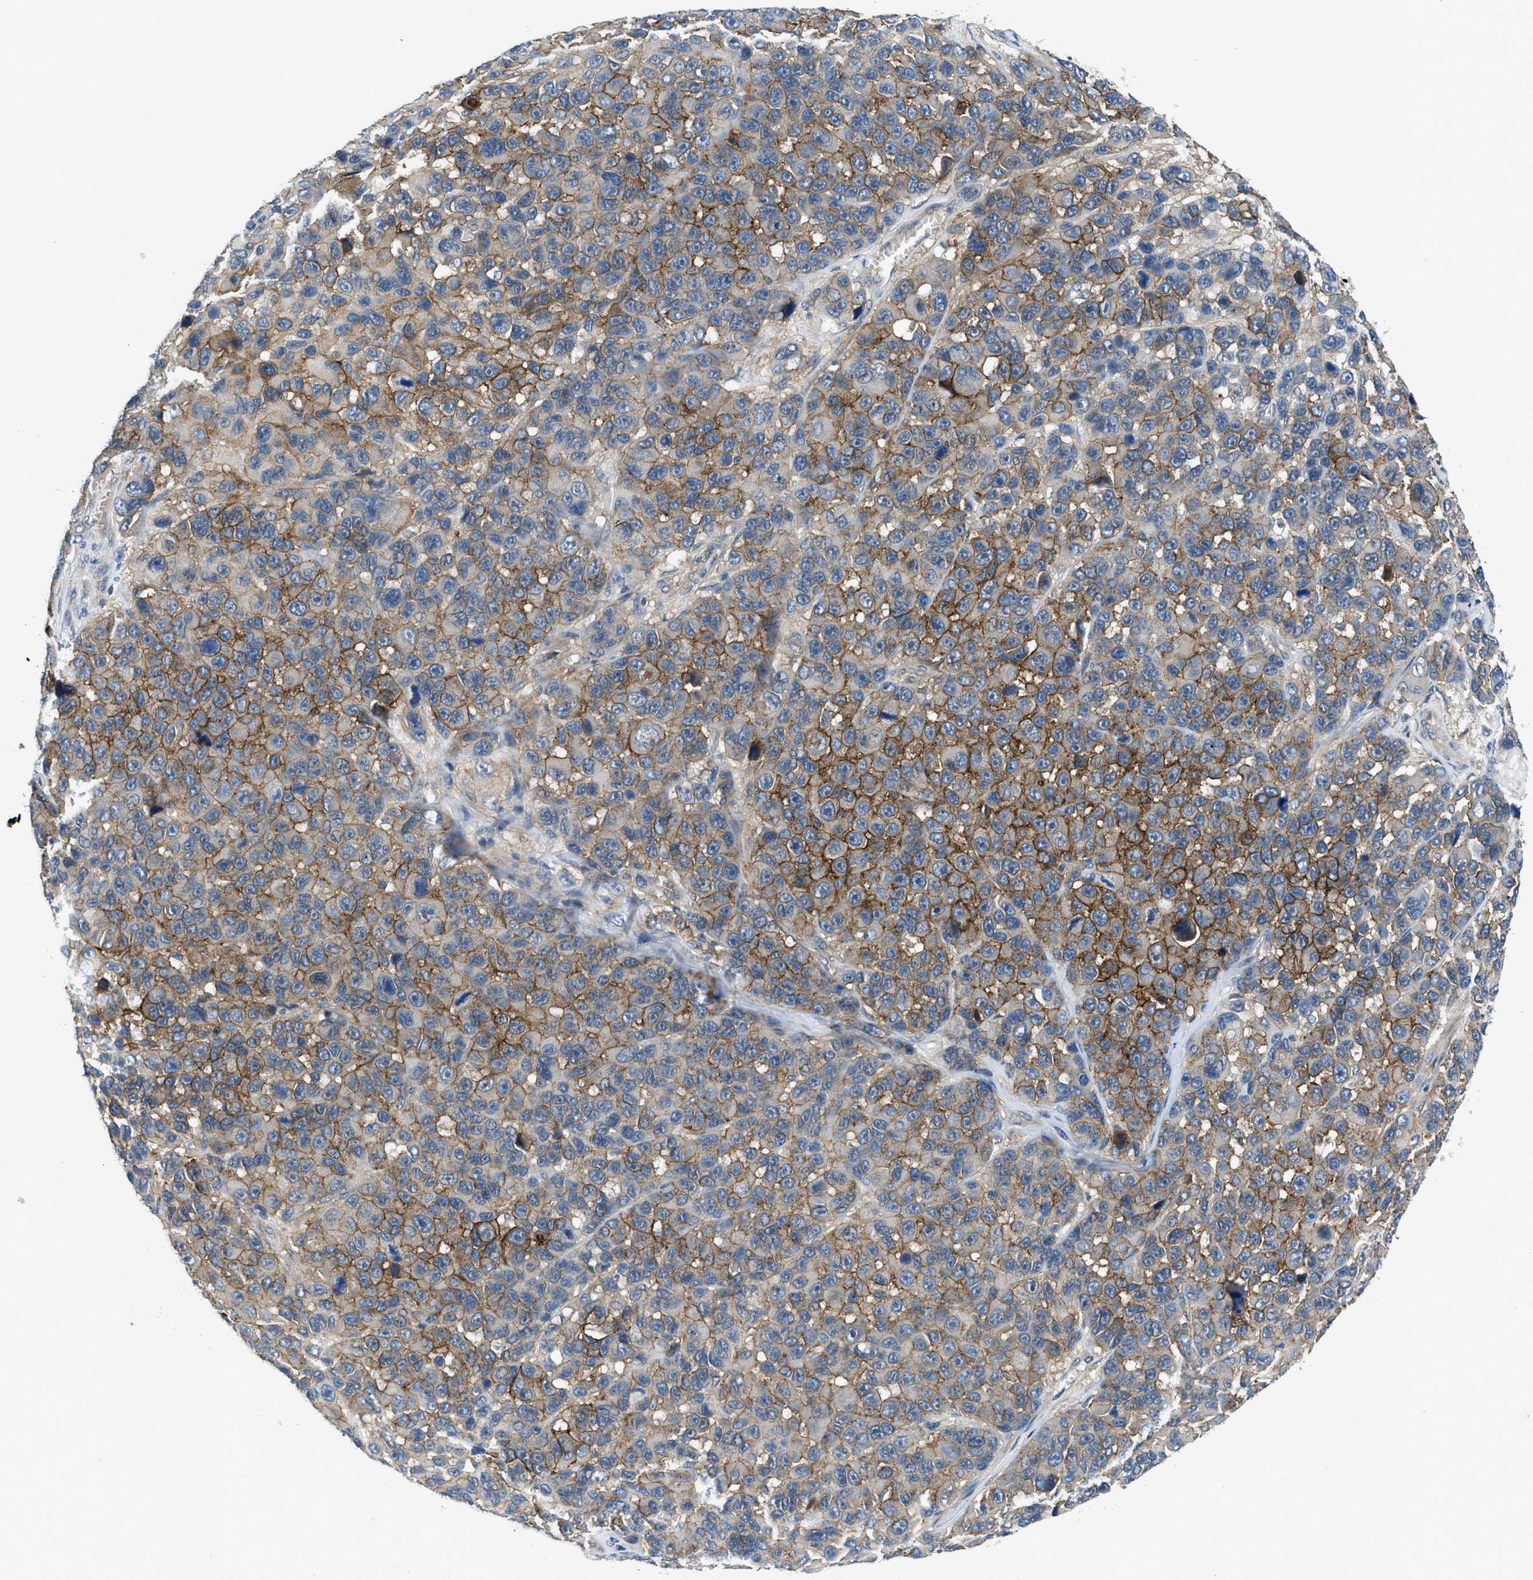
{"staining": {"intensity": "moderate", "quantity": "25%-75%", "location": "cytoplasmic/membranous"}, "tissue": "melanoma", "cell_type": "Tumor cells", "image_type": "cancer", "snomed": [{"axis": "morphology", "description": "Malignant melanoma, NOS"}, {"axis": "topography", "description": "Skin"}], "caption": "Melanoma tissue shows moderate cytoplasmic/membranous staining in about 25%-75% of tumor cells", "gene": "PANX1", "patient": {"sex": "male", "age": 53}}